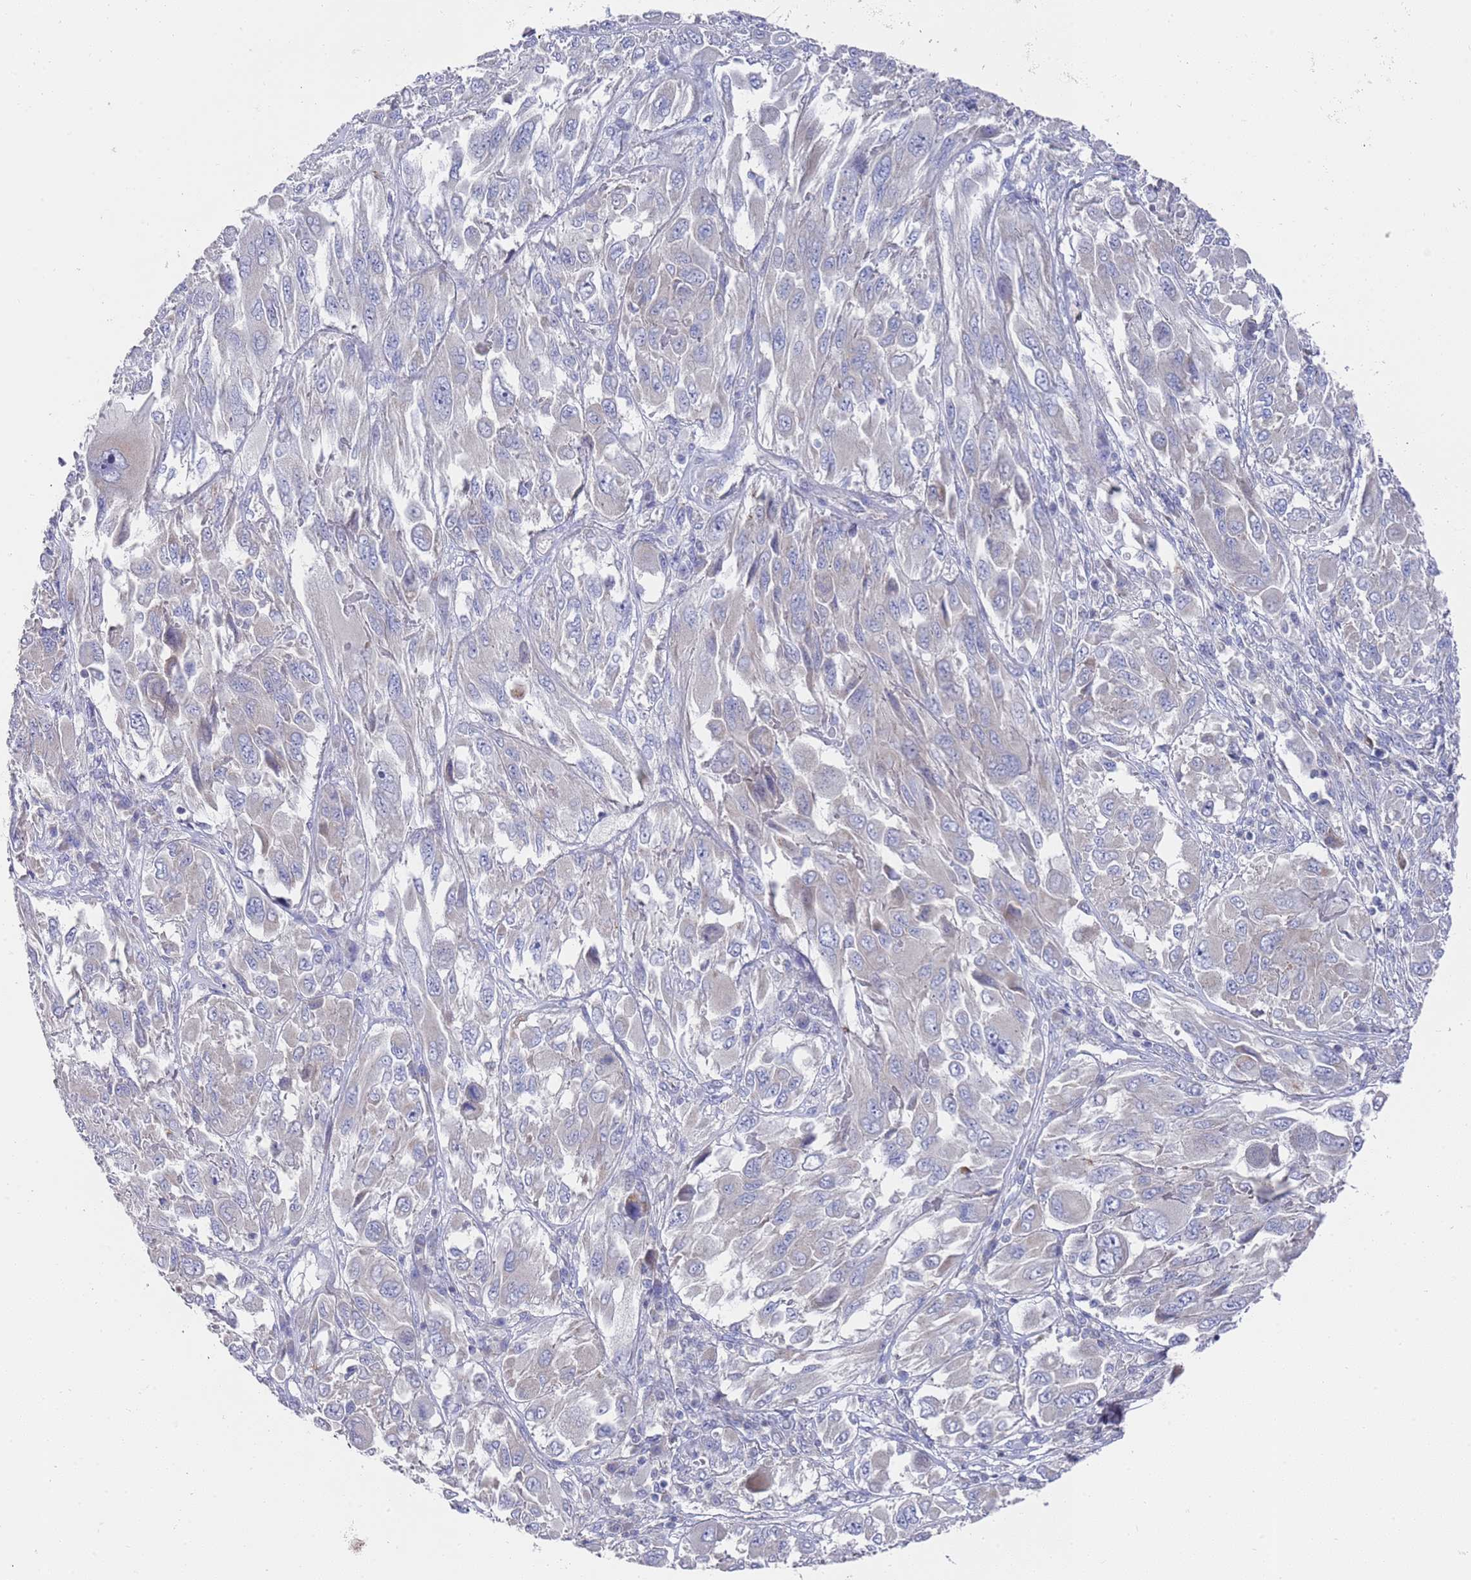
{"staining": {"intensity": "negative", "quantity": "none", "location": "none"}, "tissue": "melanoma", "cell_type": "Tumor cells", "image_type": "cancer", "snomed": [{"axis": "morphology", "description": "Malignant melanoma, NOS"}, {"axis": "topography", "description": "Skin"}], "caption": "Melanoma was stained to show a protein in brown. There is no significant expression in tumor cells.", "gene": "SCAPER", "patient": {"sex": "female", "age": 91}}